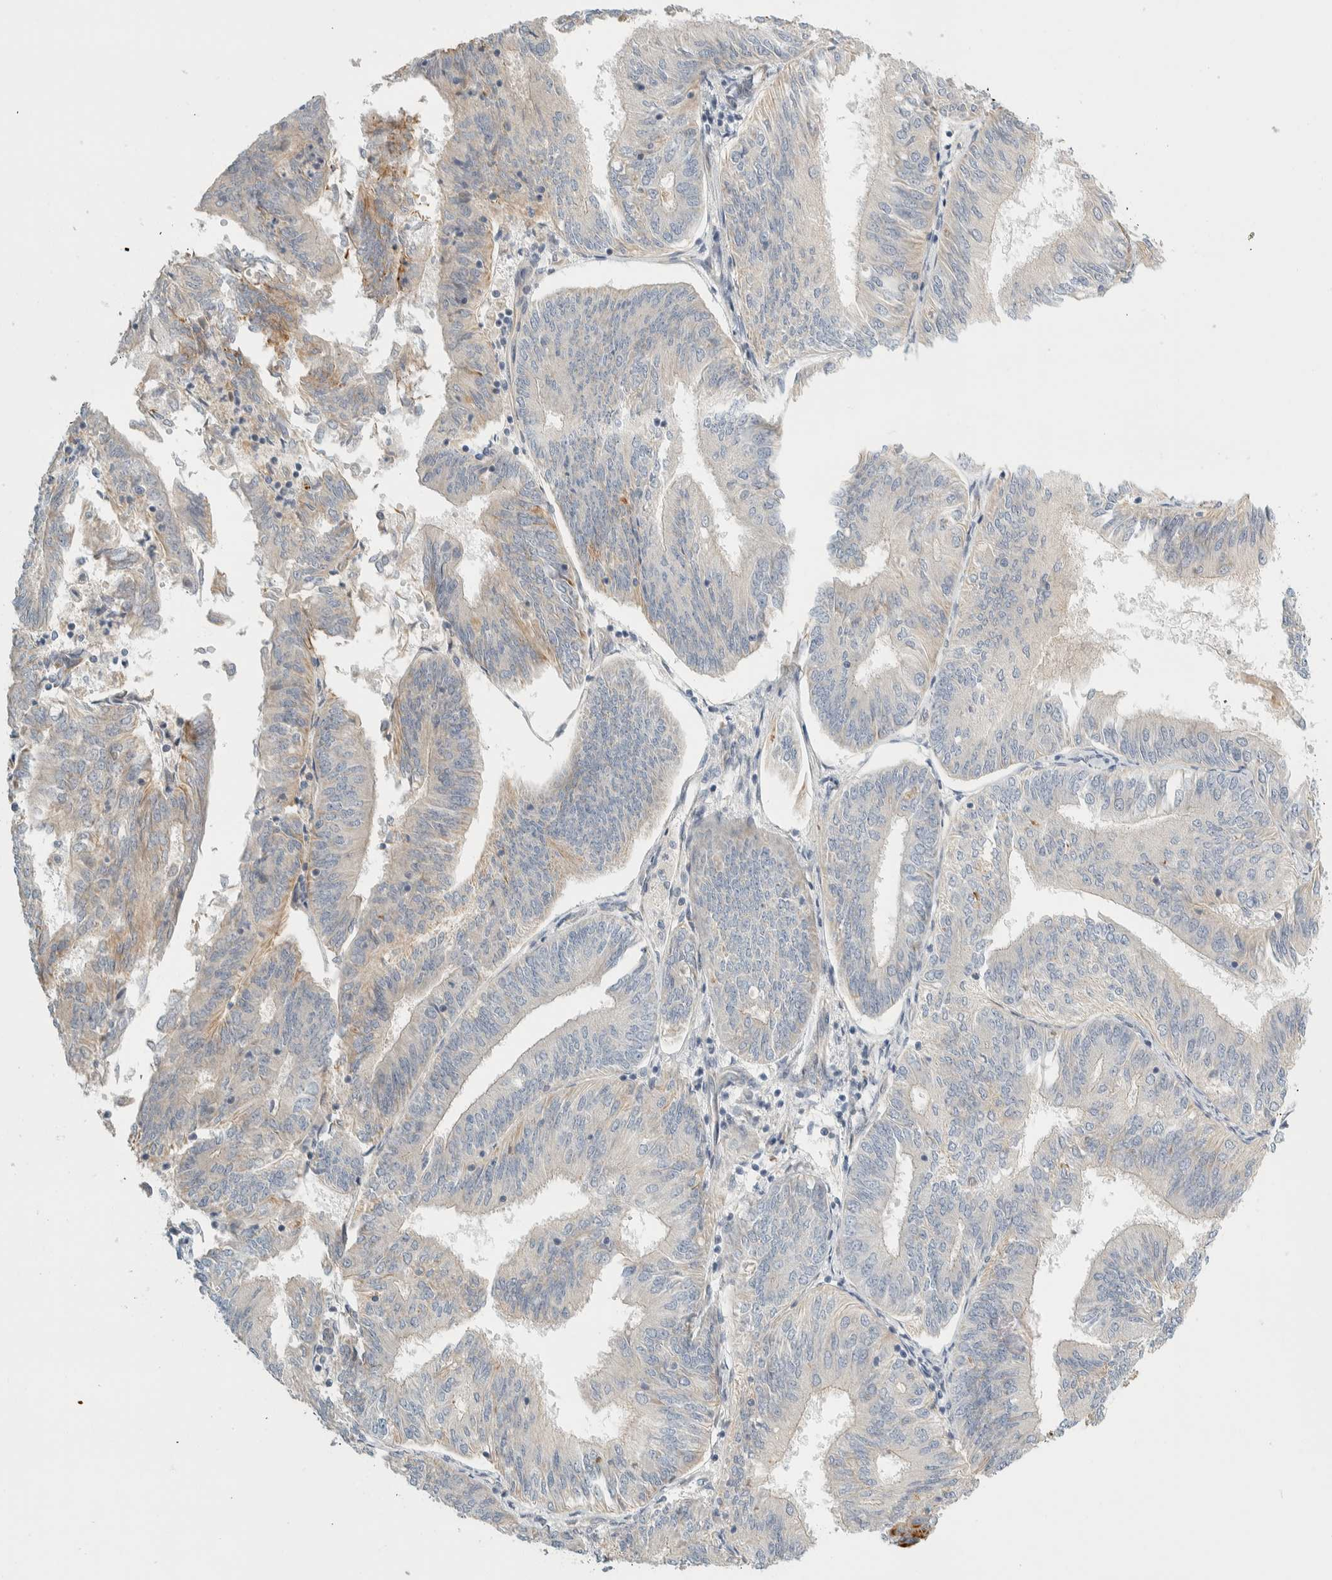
{"staining": {"intensity": "negative", "quantity": "none", "location": "none"}, "tissue": "endometrial cancer", "cell_type": "Tumor cells", "image_type": "cancer", "snomed": [{"axis": "morphology", "description": "Adenocarcinoma, NOS"}, {"axis": "topography", "description": "Endometrium"}], "caption": "A photomicrograph of endometrial adenocarcinoma stained for a protein exhibits no brown staining in tumor cells. (DAB immunohistochemistry, high magnification).", "gene": "CDR2", "patient": {"sex": "female", "age": 58}}